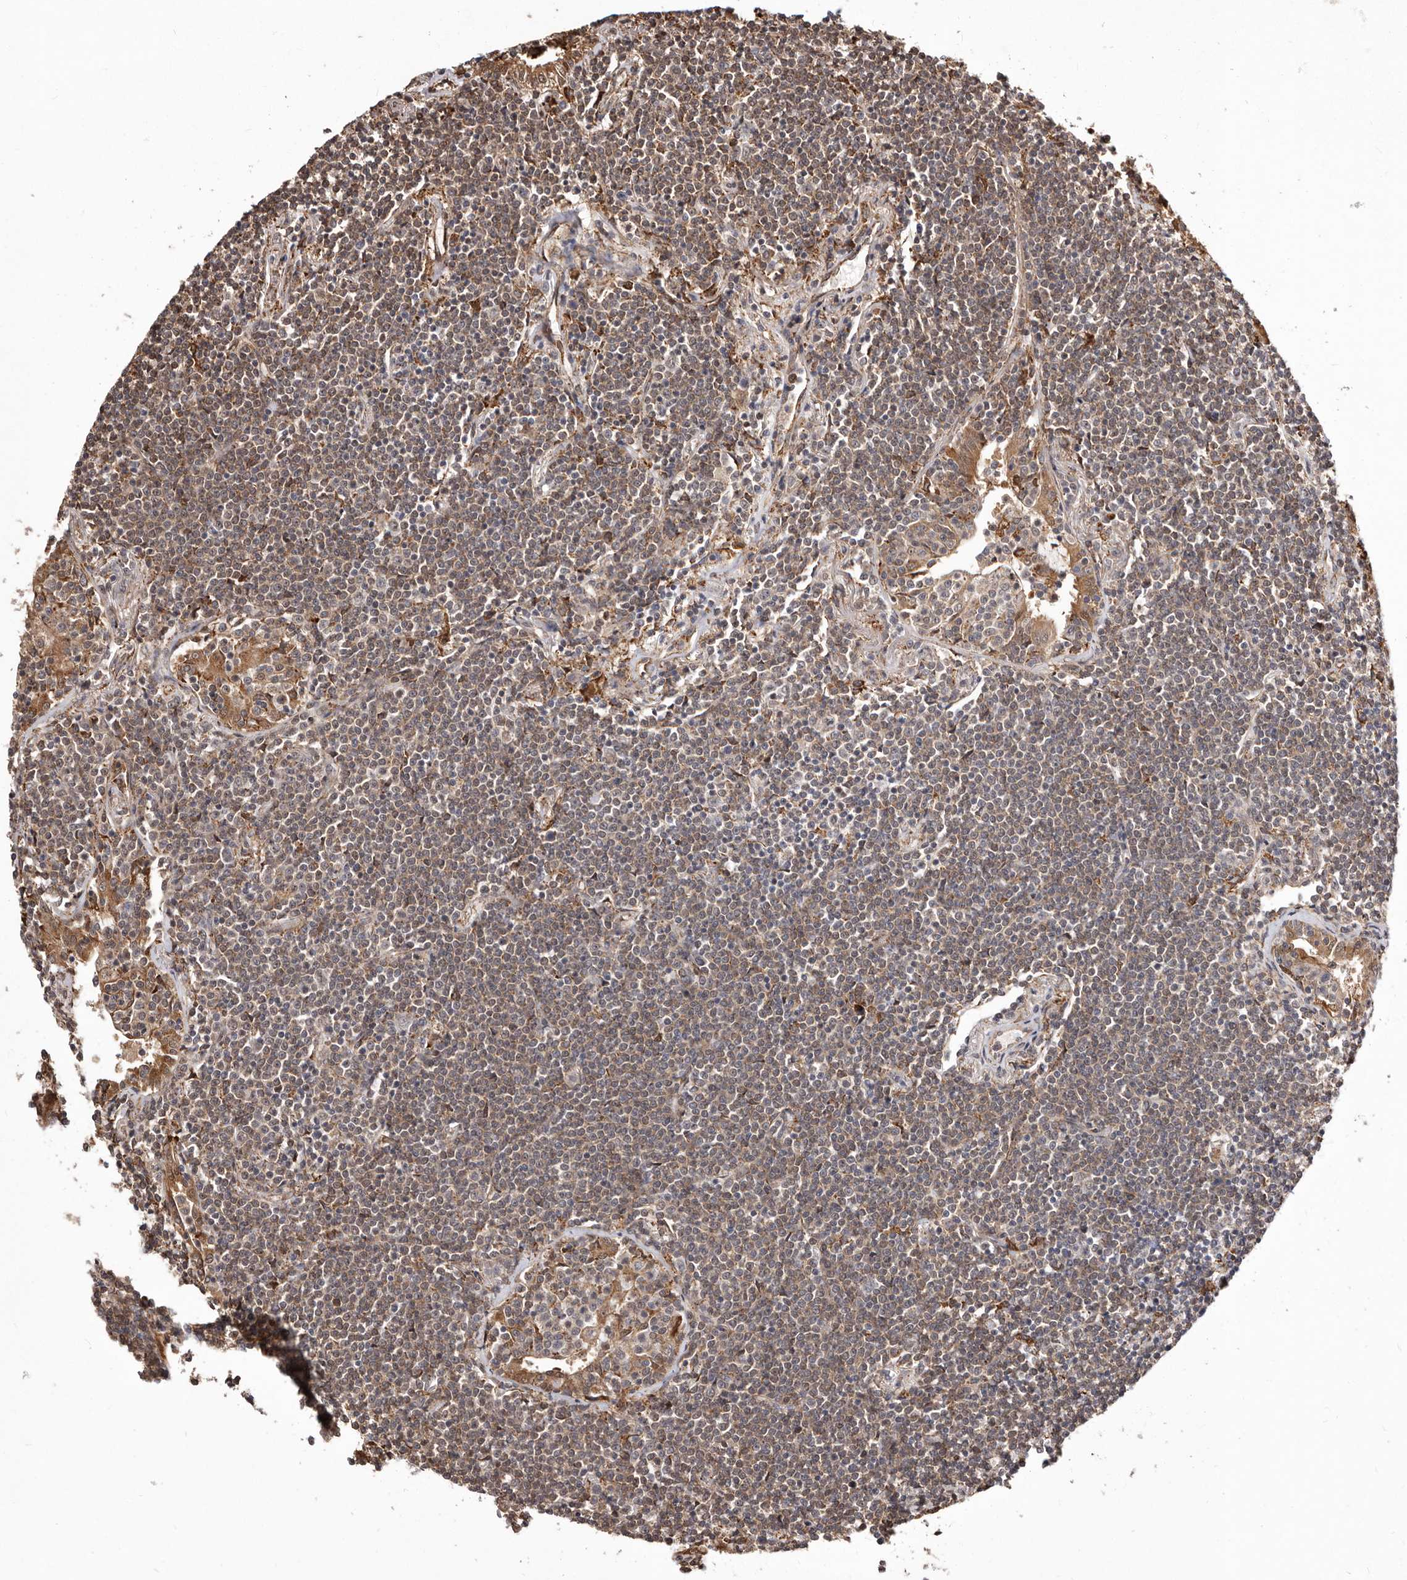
{"staining": {"intensity": "weak", "quantity": "25%-75%", "location": "cytoplasmic/membranous"}, "tissue": "lymphoma", "cell_type": "Tumor cells", "image_type": "cancer", "snomed": [{"axis": "morphology", "description": "Malignant lymphoma, non-Hodgkin's type, Low grade"}, {"axis": "topography", "description": "Lung"}], "caption": "Malignant lymphoma, non-Hodgkin's type (low-grade) tissue shows weak cytoplasmic/membranous staining in approximately 25%-75% of tumor cells, visualized by immunohistochemistry.", "gene": "RRM2B", "patient": {"sex": "female", "age": 71}}